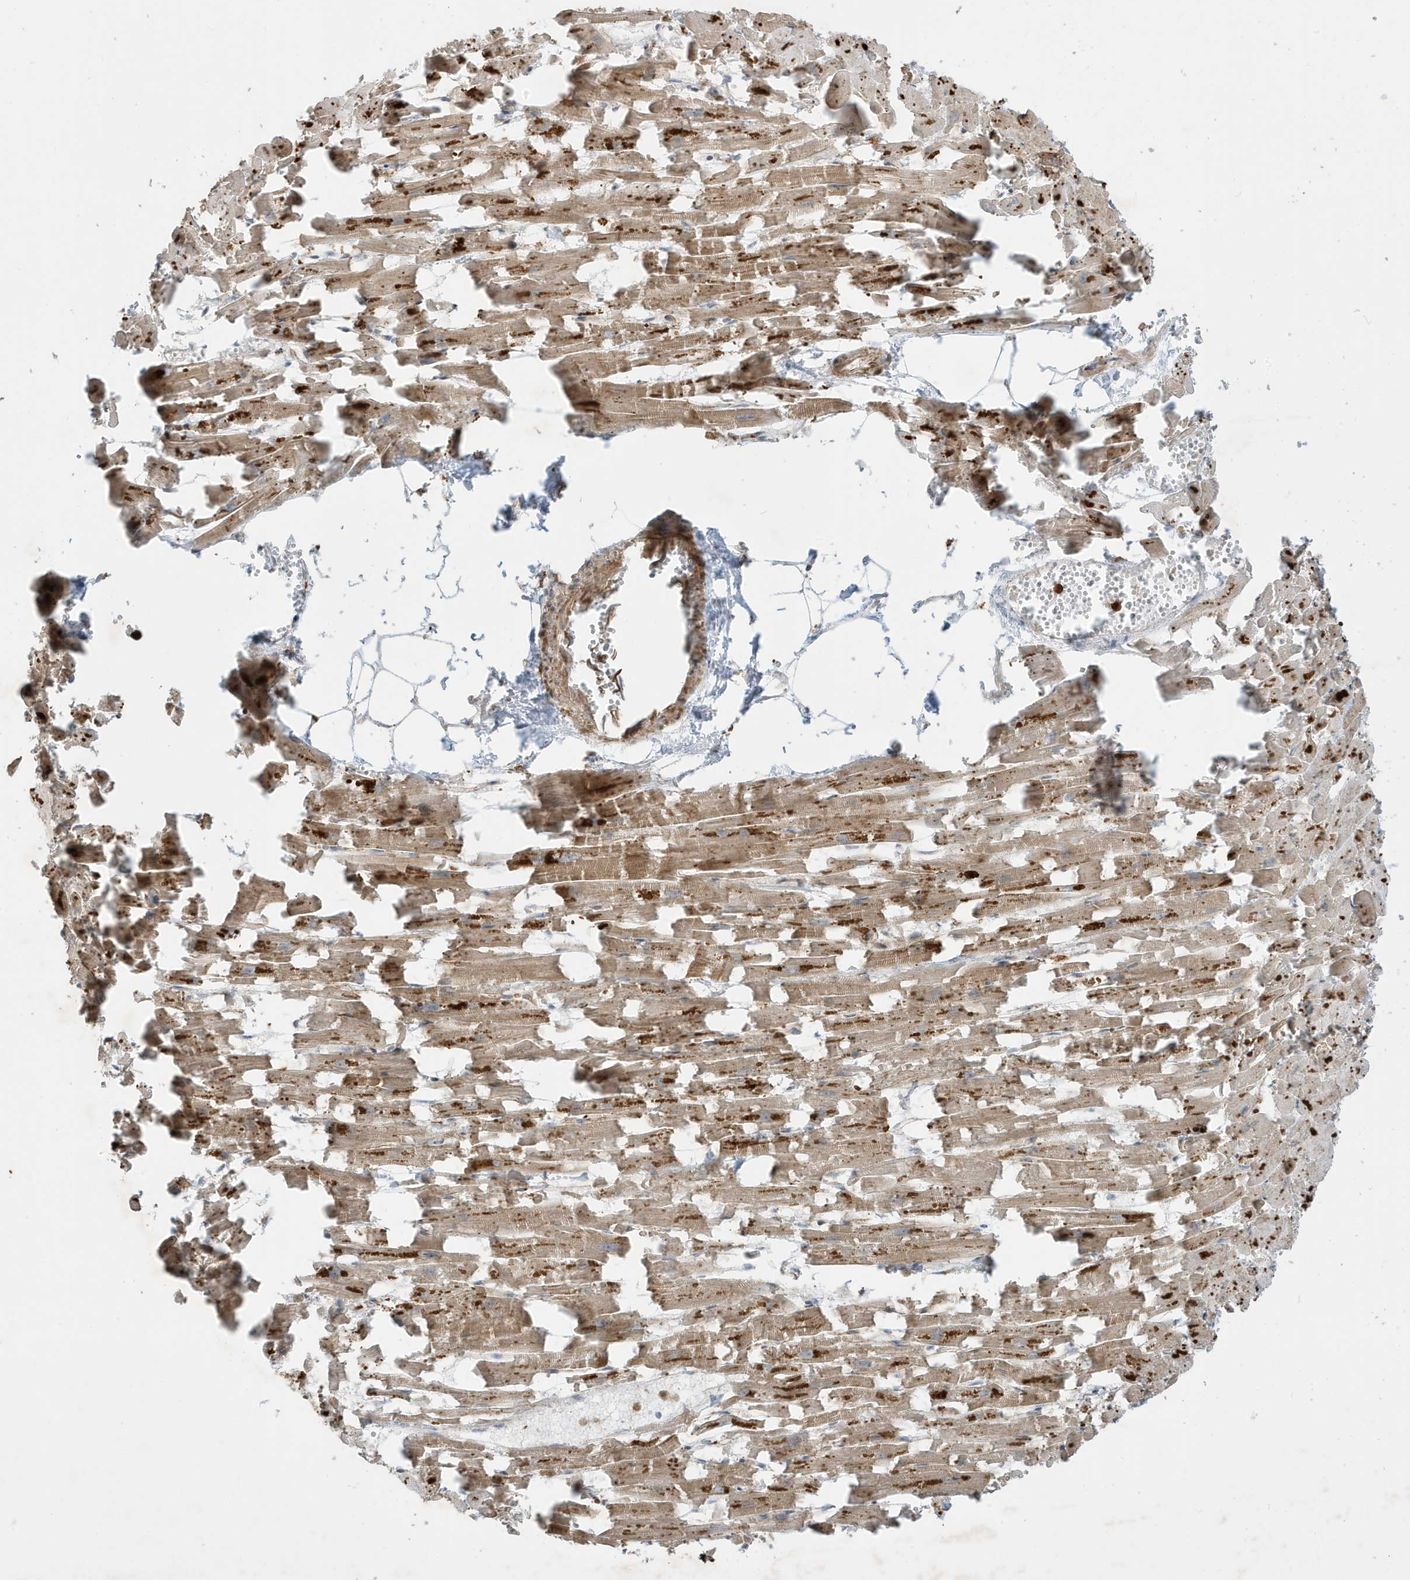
{"staining": {"intensity": "weak", "quantity": ">75%", "location": "cytoplasmic/membranous"}, "tissue": "heart muscle", "cell_type": "Cardiomyocytes", "image_type": "normal", "snomed": [{"axis": "morphology", "description": "Normal tissue, NOS"}, {"axis": "topography", "description": "Heart"}], "caption": "The histopathology image exhibits a brown stain indicating the presence of a protein in the cytoplasmic/membranous of cardiomyocytes in heart muscle. (brown staining indicates protein expression, while blue staining denotes nuclei).", "gene": "IFT57", "patient": {"sex": "female", "age": 64}}